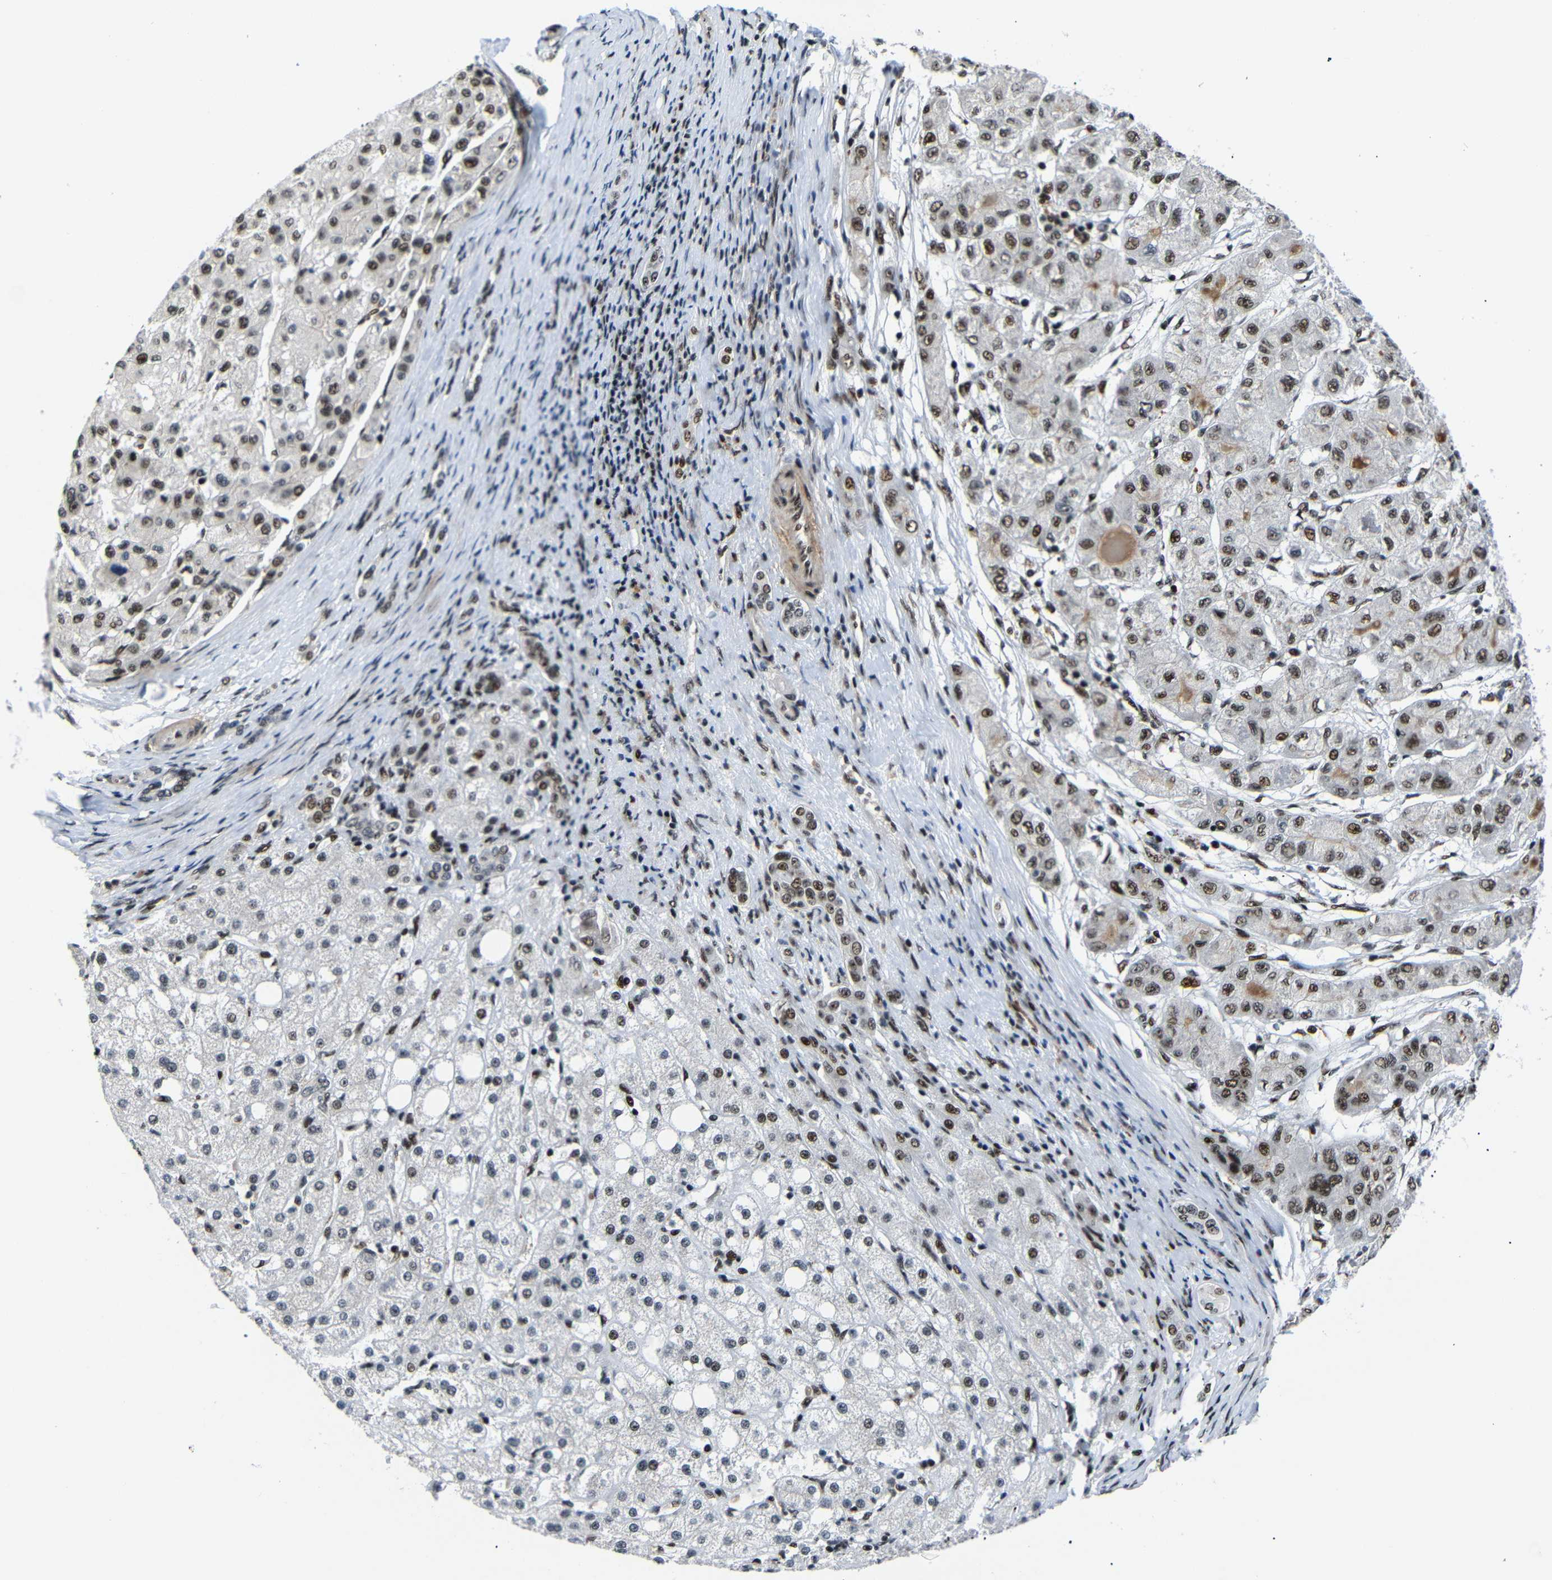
{"staining": {"intensity": "strong", "quantity": ">75%", "location": "nuclear"}, "tissue": "liver cancer", "cell_type": "Tumor cells", "image_type": "cancer", "snomed": [{"axis": "morphology", "description": "Carcinoma, Hepatocellular, NOS"}, {"axis": "topography", "description": "Liver"}], "caption": "The micrograph shows staining of liver cancer, revealing strong nuclear protein expression (brown color) within tumor cells. The staining was performed using DAB, with brown indicating positive protein expression. Nuclei are stained blue with hematoxylin.", "gene": "SETDB2", "patient": {"sex": "male", "age": 80}}